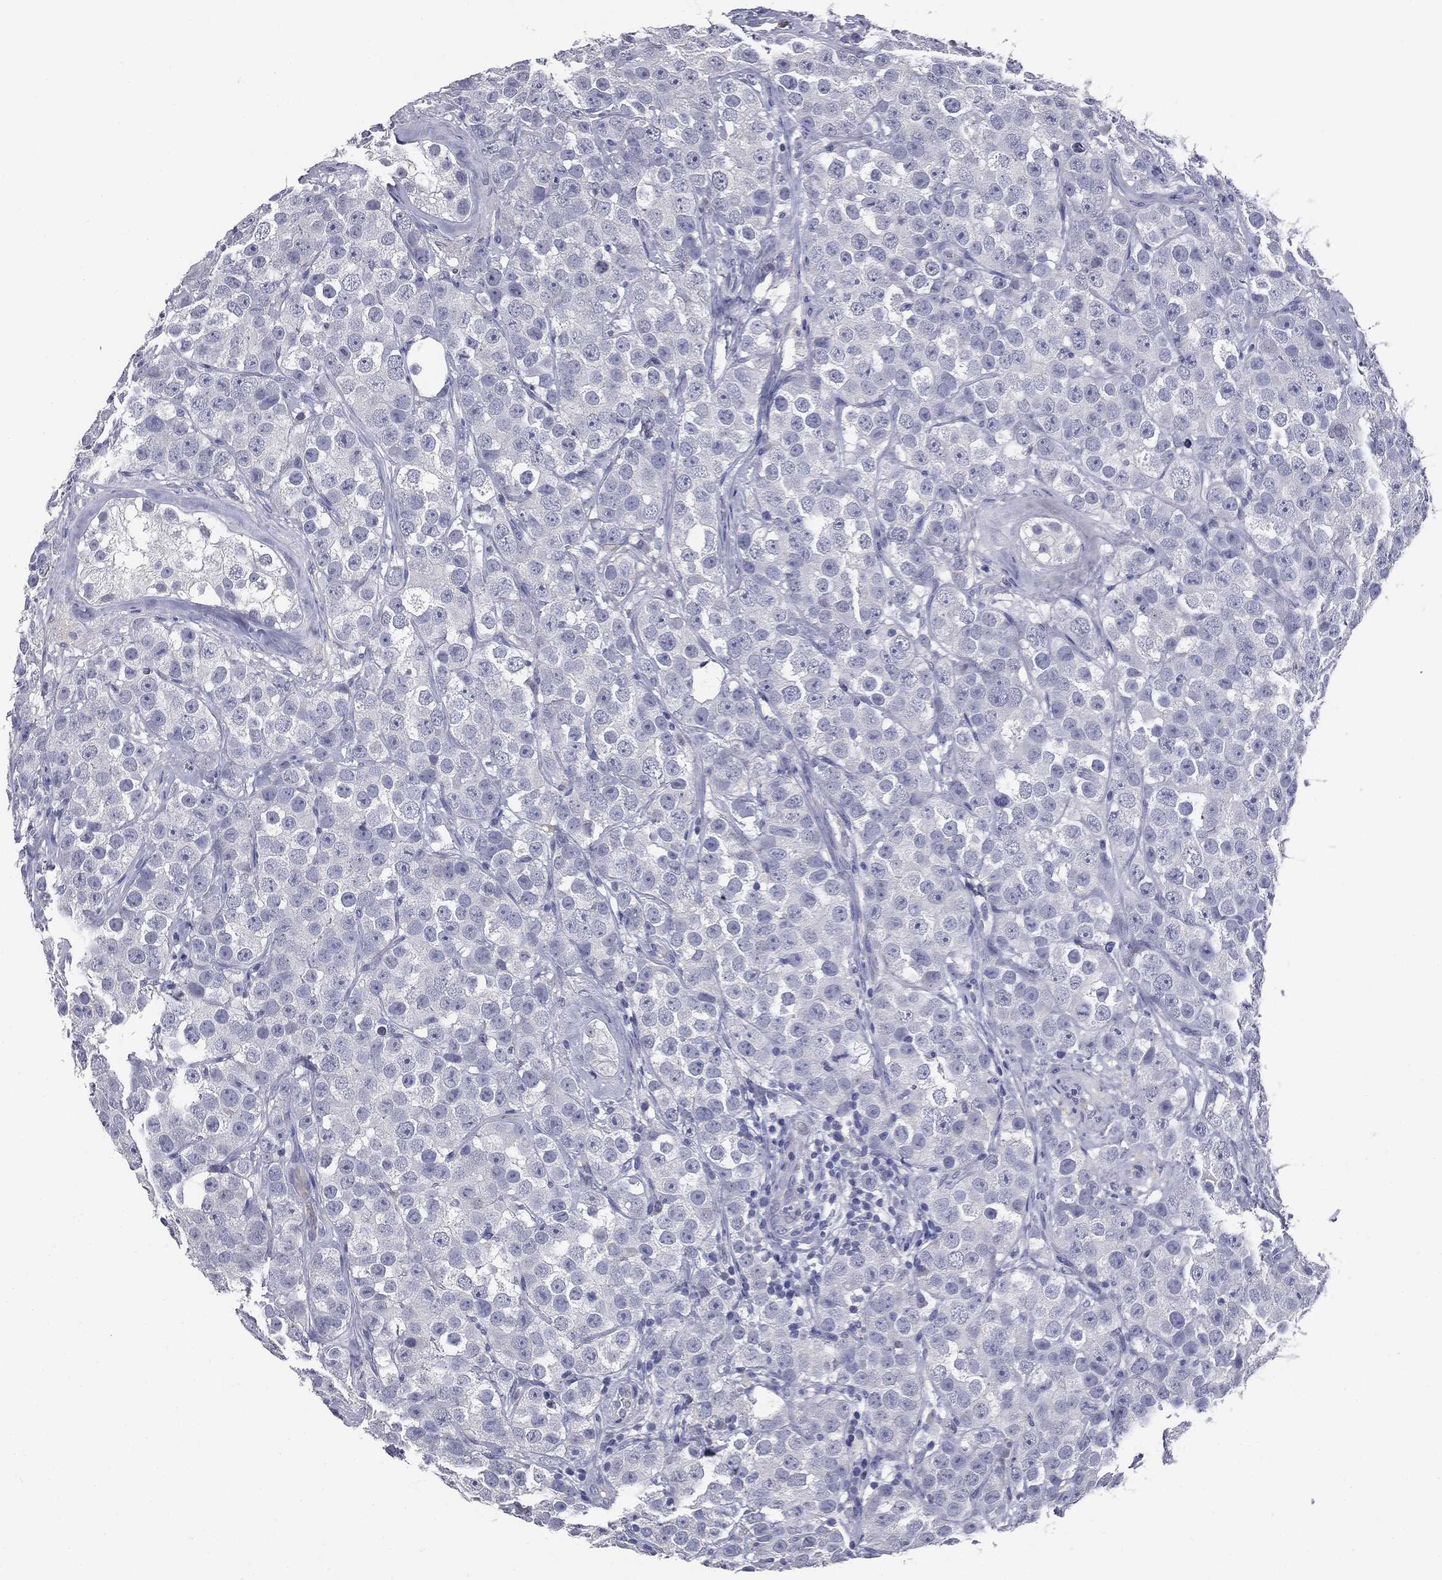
{"staining": {"intensity": "negative", "quantity": "none", "location": "none"}, "tissue": "testis cancer", "cell_type": "Tumor cells", "image_type": "cancer", "snomed": [{"axis": "morphology", "description": "Seminoma, NOS"}, {"axis": "topography", "description": "Testis"}], "caption": "This is a micrograph of immunohistochemistry (IHC) staining of testis seminoma, which shows no positivity in tumor cells.", "gene": "AFP", "patient": {"sex": "male", "age": 28}}